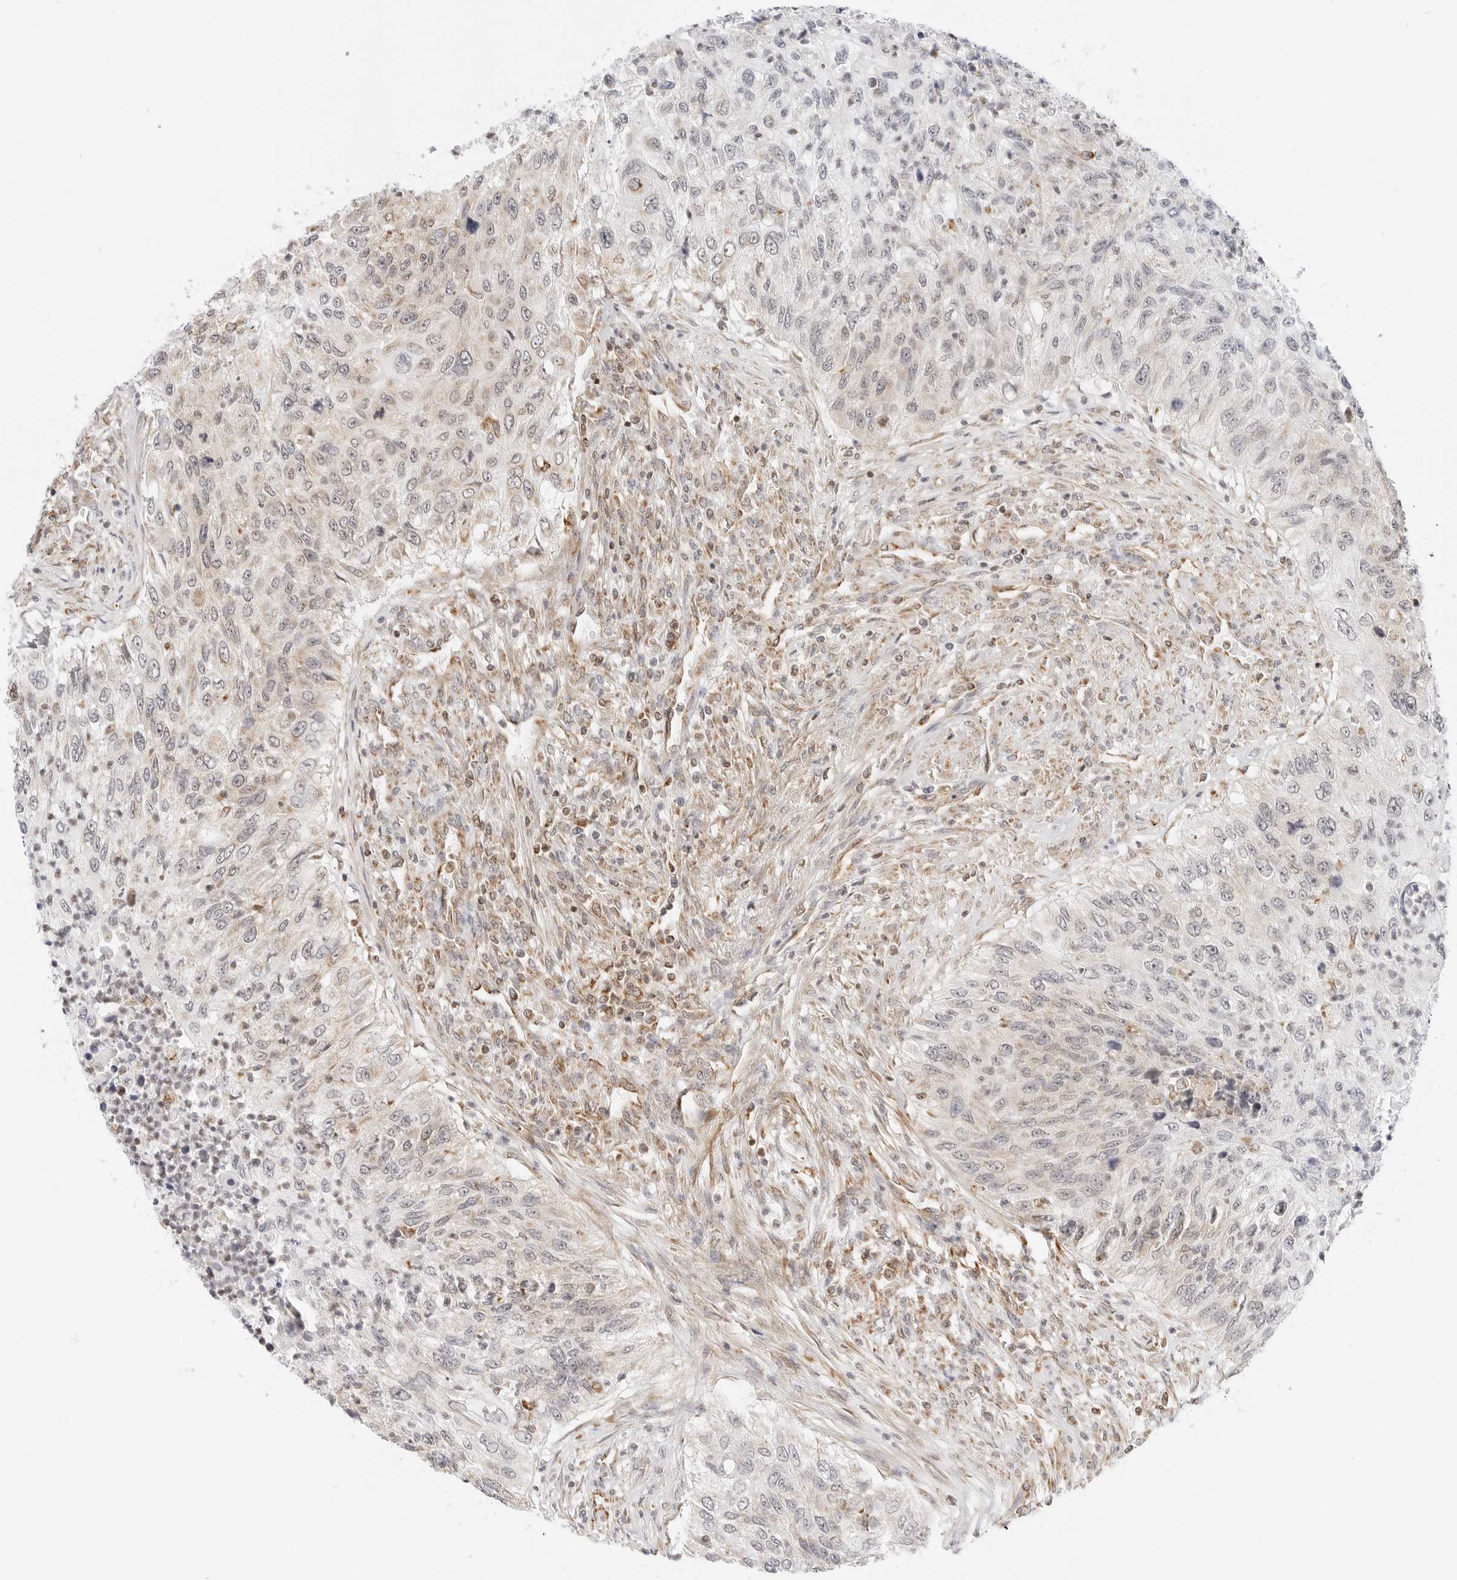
{"staining": {"intensity": "weak", "quantity": "<25%", "location": "cytoplasmic/membranous"}, "tissue": "urothelial cancer", "cell_type": "Tumor cells", "image_type": "cancer", "snomed": [{"axis": "morphology", "description": "Urothelial carcinoma, High grade"}, {"axis": "topography", "description": "Urinary bladder"}], "caption": "Histopathology image shows no significant protein positivity in tumor cells of urothelial carcinoma (high-grade).", "gene": "GORAB", "patient": {"sex": "female", "age": 60}}